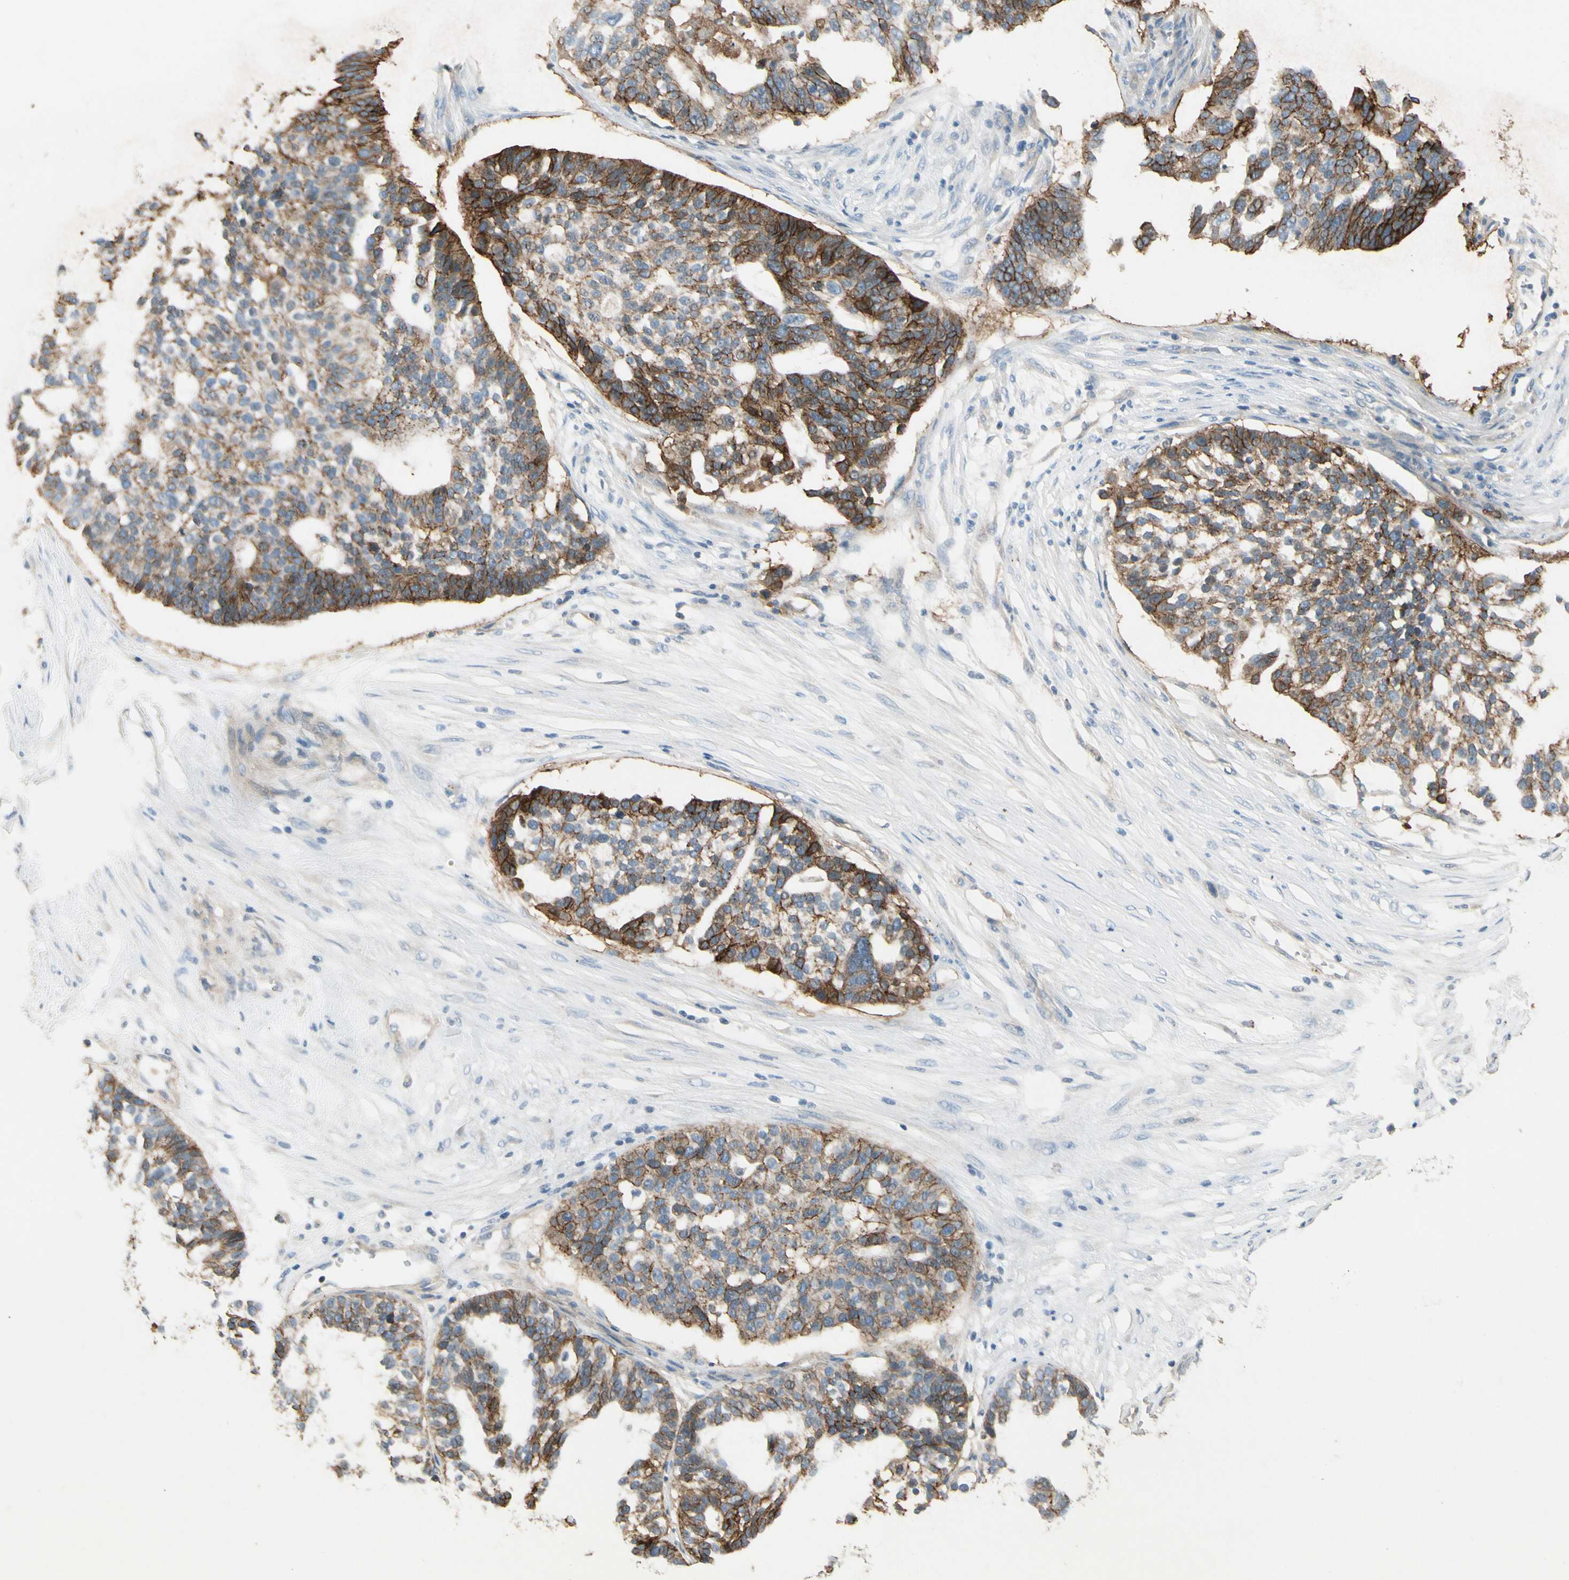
{"staining": {"intensity": "strong", "quantity": "25%-75%", "location": "cytoplasmic/membranous"}, "tissue": "ovarian cancer", "cell_type": "Tumor cells", "image_type": "cancer", "snomed": [{"axis": "morphology", "description": "Cystadenocarcinoma, serous, NOS"}, {"axis": "topography", "description": "Ovary"}], "caption": "Immunohistochemistry of human serous cystadenocarcinoma (ovarian) reveals high levels of strong cytoplasmic/membranous staining in approximately 25%-75% of tumor cells. Immunohistochemistry stains the protein in brown and the nuclei are stained blue.", "gene": "ITGA3", "patient": {"sex": "female", "age": 59}}